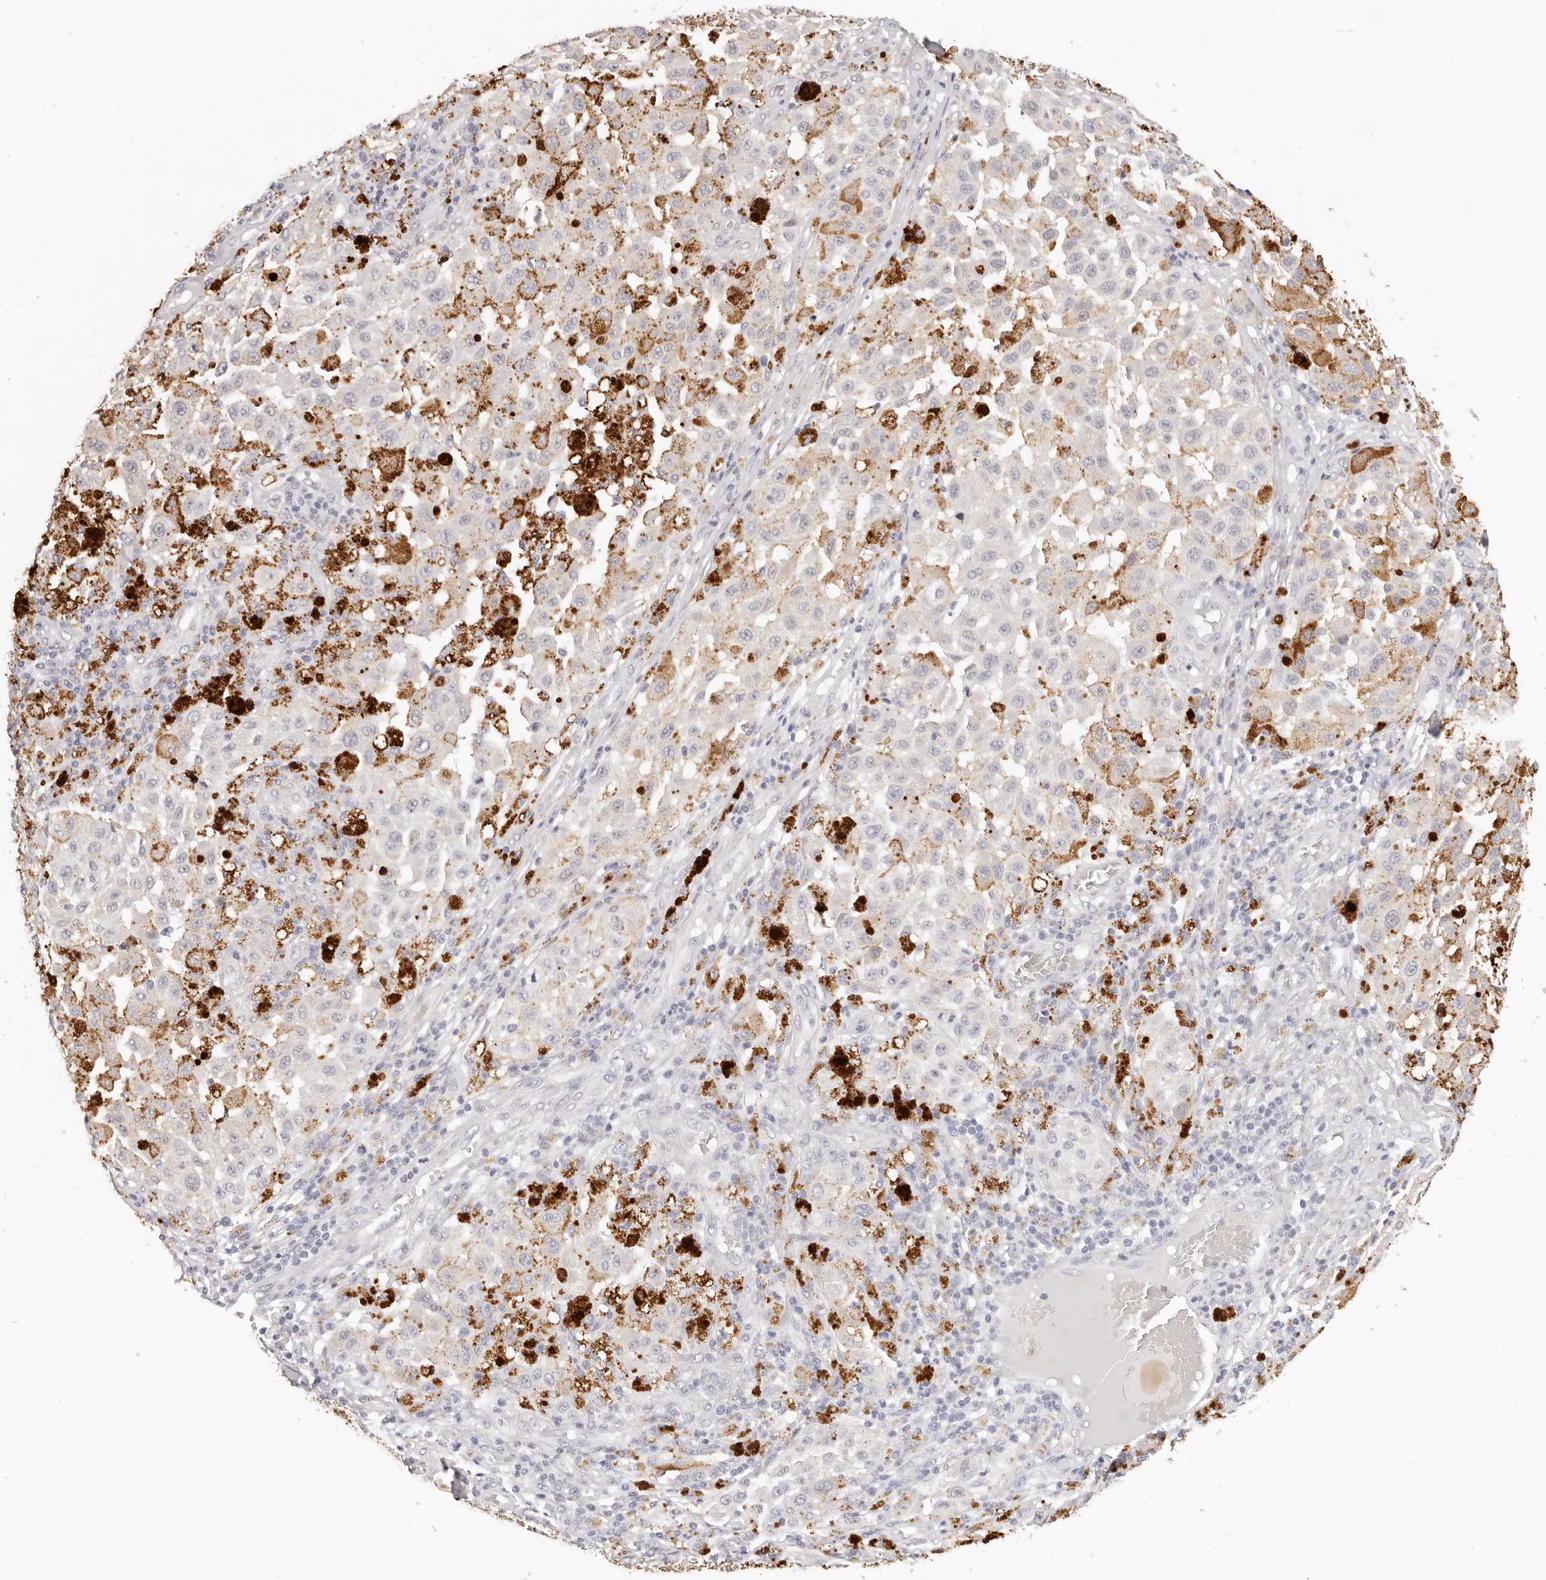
{"staining": {"intensity": "negative", "quantity": "none", "location": "none"}, "tissue": "melanoma", "cell_type": "Tumor cells", "image_type": "cancer", "snomed": [{"axis": "morphology", "description": "Malignant melanoma, NOS"}, {"axis": "topography", "description": "Skin"}], "caption": "Tumor cells are negative for brown protein staining in melanoma.", "gene": "GGPS1", "patient": {"sex": "female", "age": 64}}